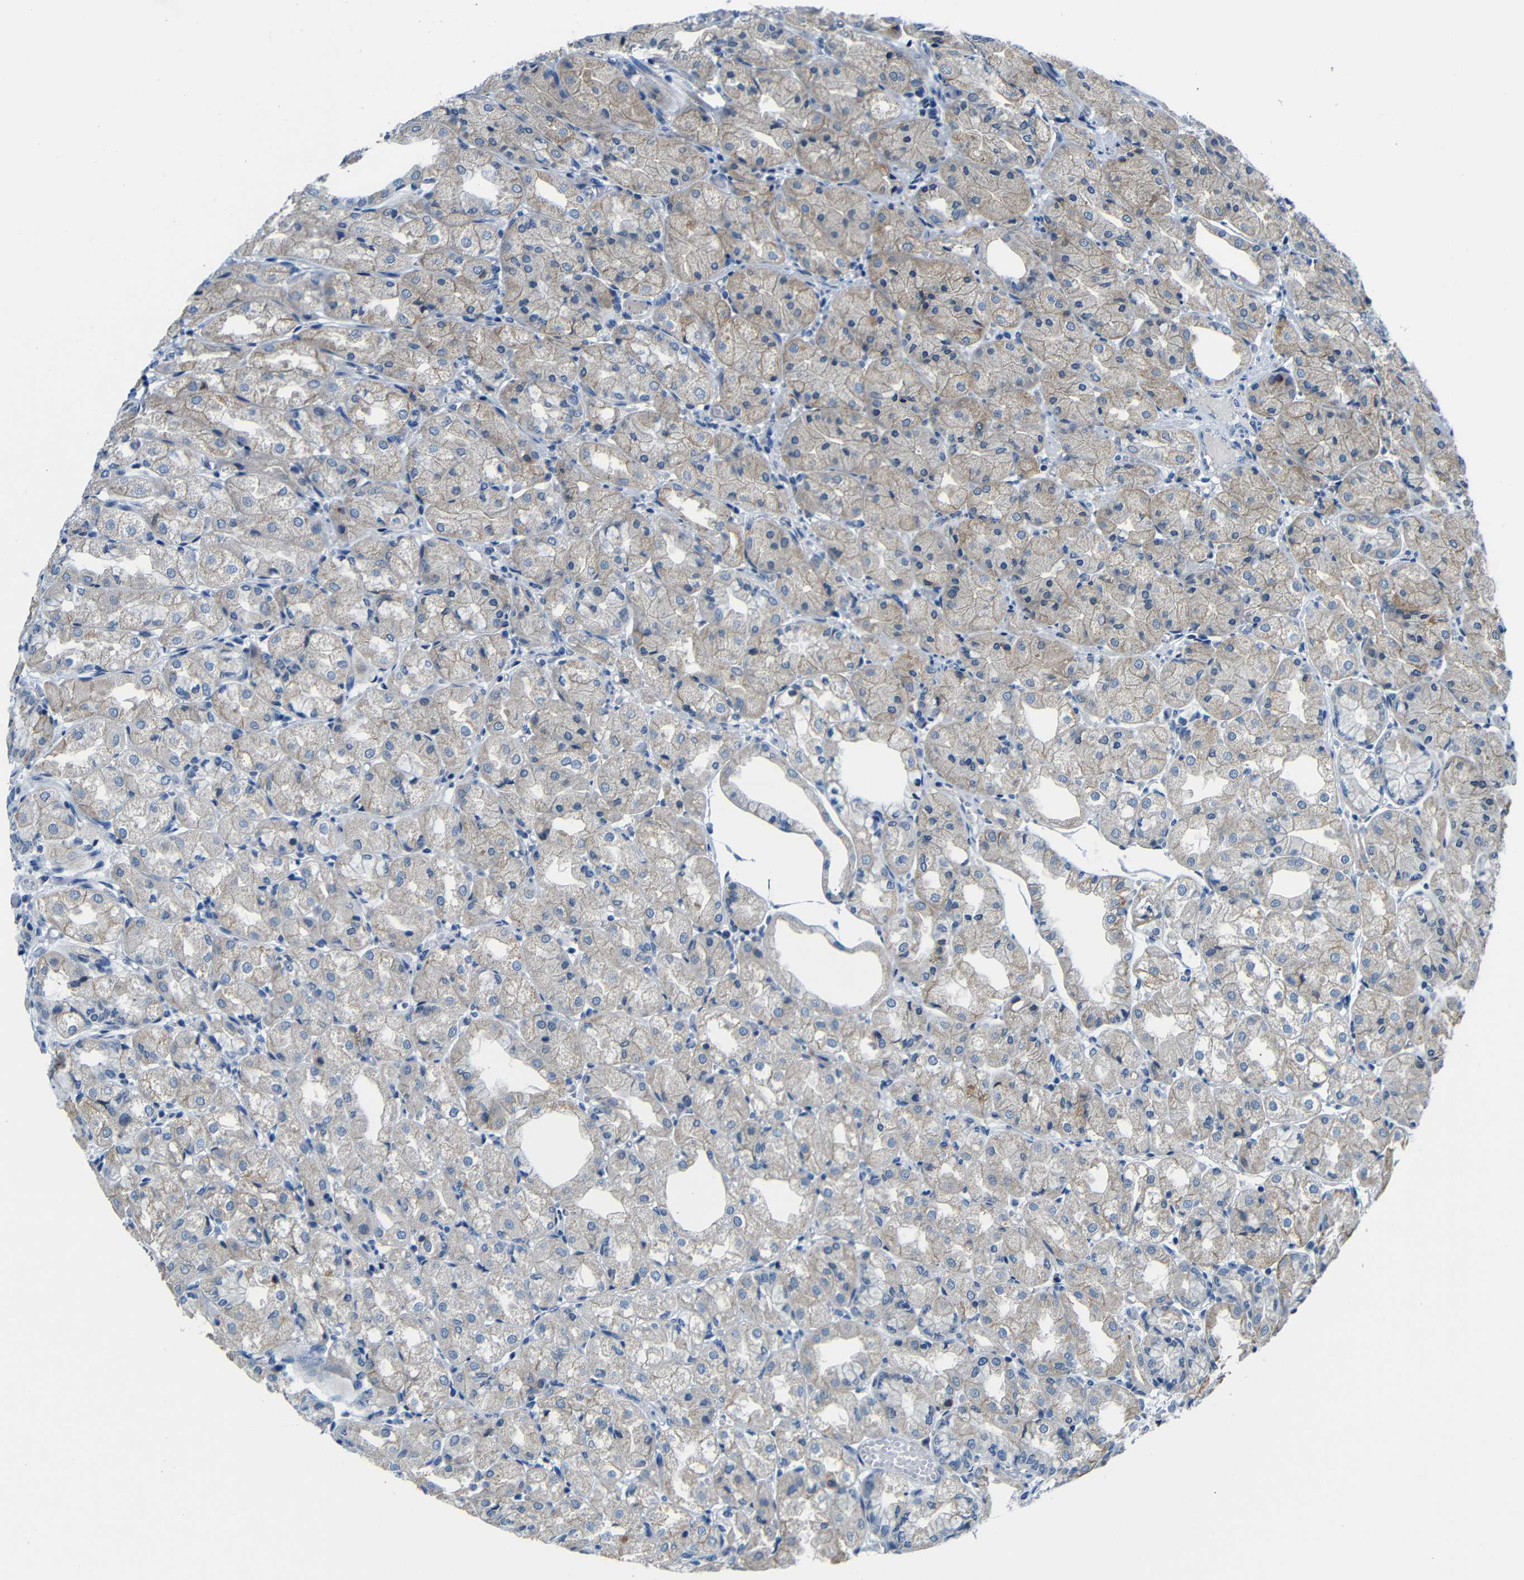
{"staining": {"intensity": "moderate", "quantity": "25%-75%", "location": "cytoplasmic/membranous"}, "tissue": "stomach", "cell_type": "Glandular cells", "image_type": "normal", "snomed": [{"axis": "morphology", "description": "Normal tissue, NOS"}, {"axis": "topography", "description": "Stomach, upper"}], "caption": "The photomicrograph demonstrates staining of benign stomach, revealing moderate cytoplasmic/membranous protein positivity (brown color) within glandular cells. The protein of interest is shown in brown color, while the nuclei are stained blue.", "gene": "ANK3", "patient": {"sex": "male", "age": 72}}